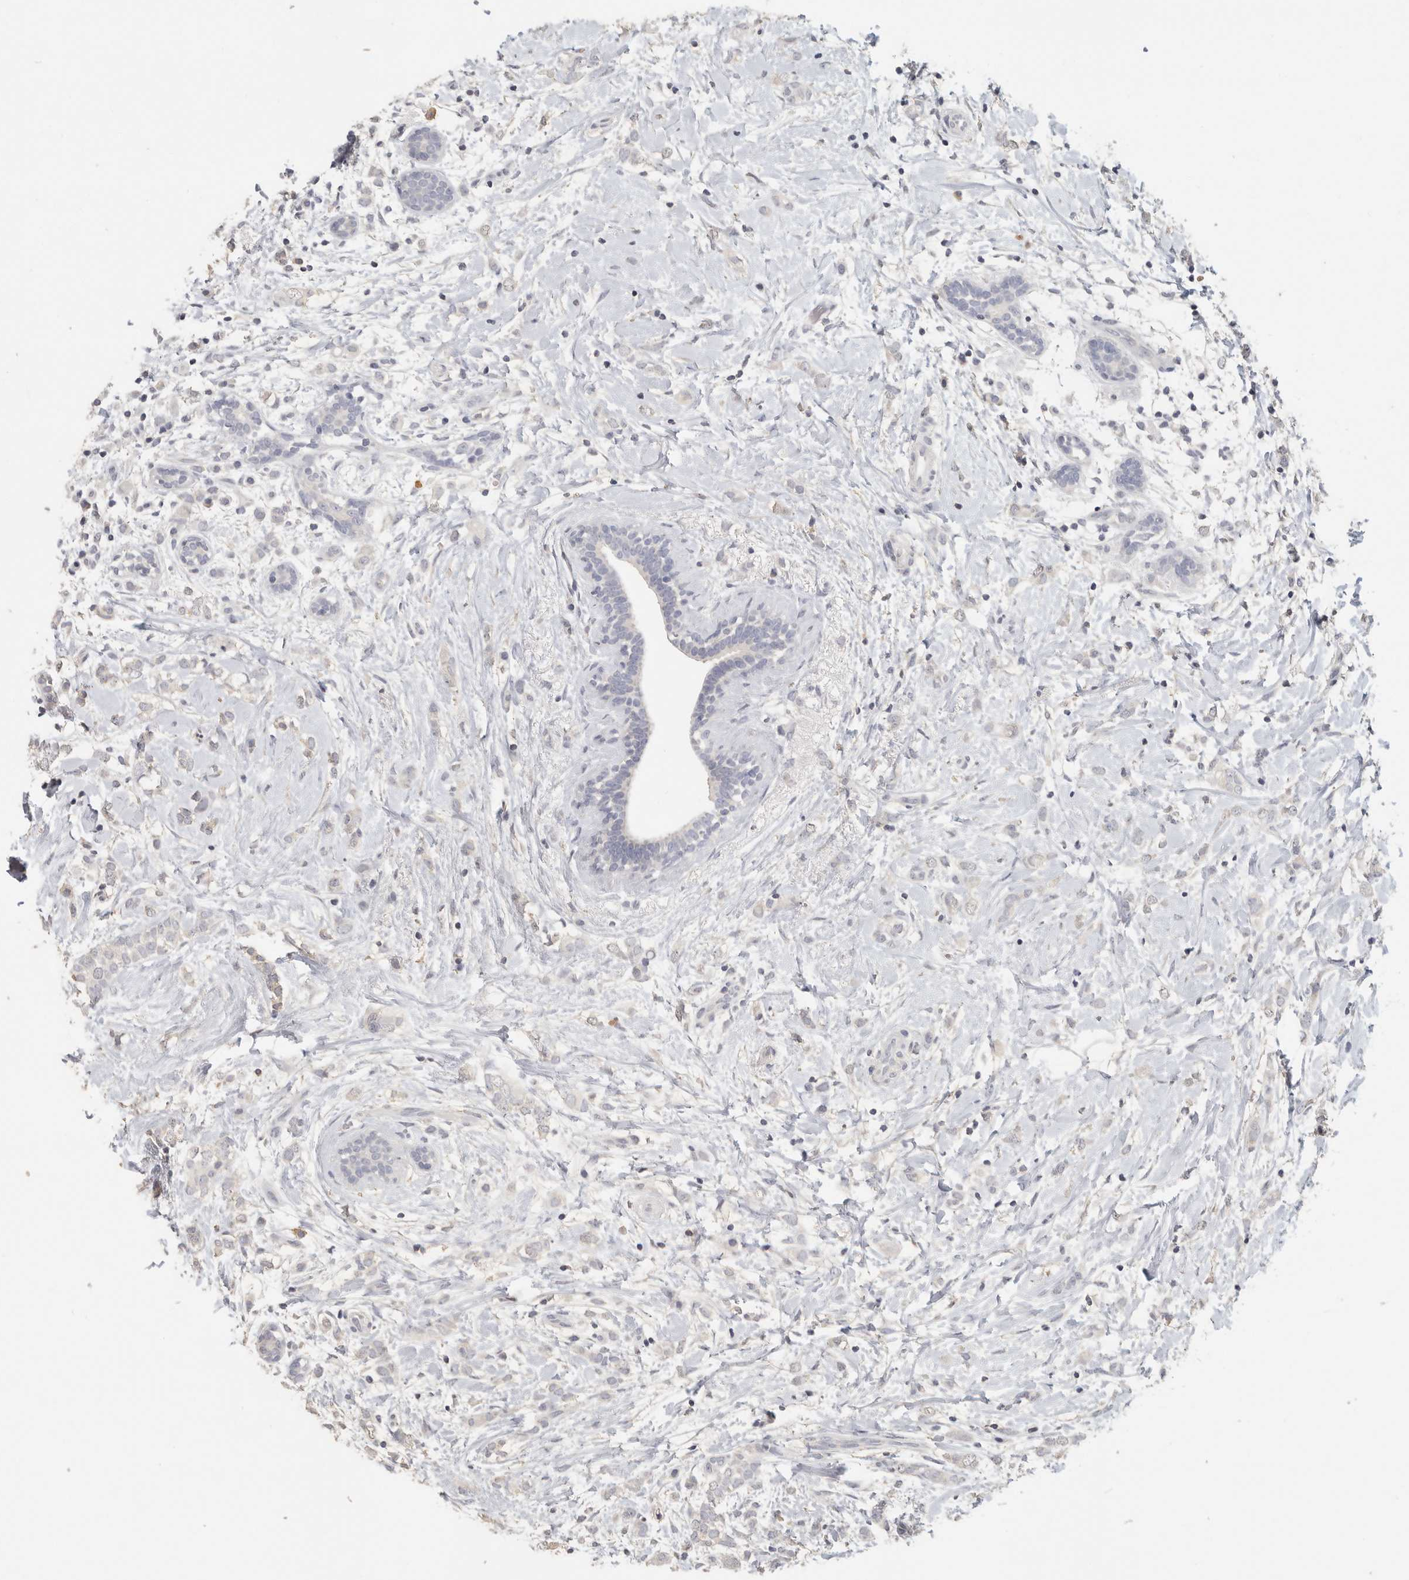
{"staining": {"intensity": "negative", "quantity": "none", "location": "none"}, "tissue": "breast cancer", "cell_type": "Tumor cells", "image_type": "cancer", "snomed": [{"axis": "morphology", "description": "Normal tissue, NOS"}, {"axis": "morphology", "description": "Lobular carcinoma"}, {"axis": "topography", "description": "Breast"}], "caption": "DAB immunohistochemical staining of breast cancer reveals no significant expression in tumor cells.", "gene": "DNAJC11", "patient": {"sex": "female", "age": 47}}